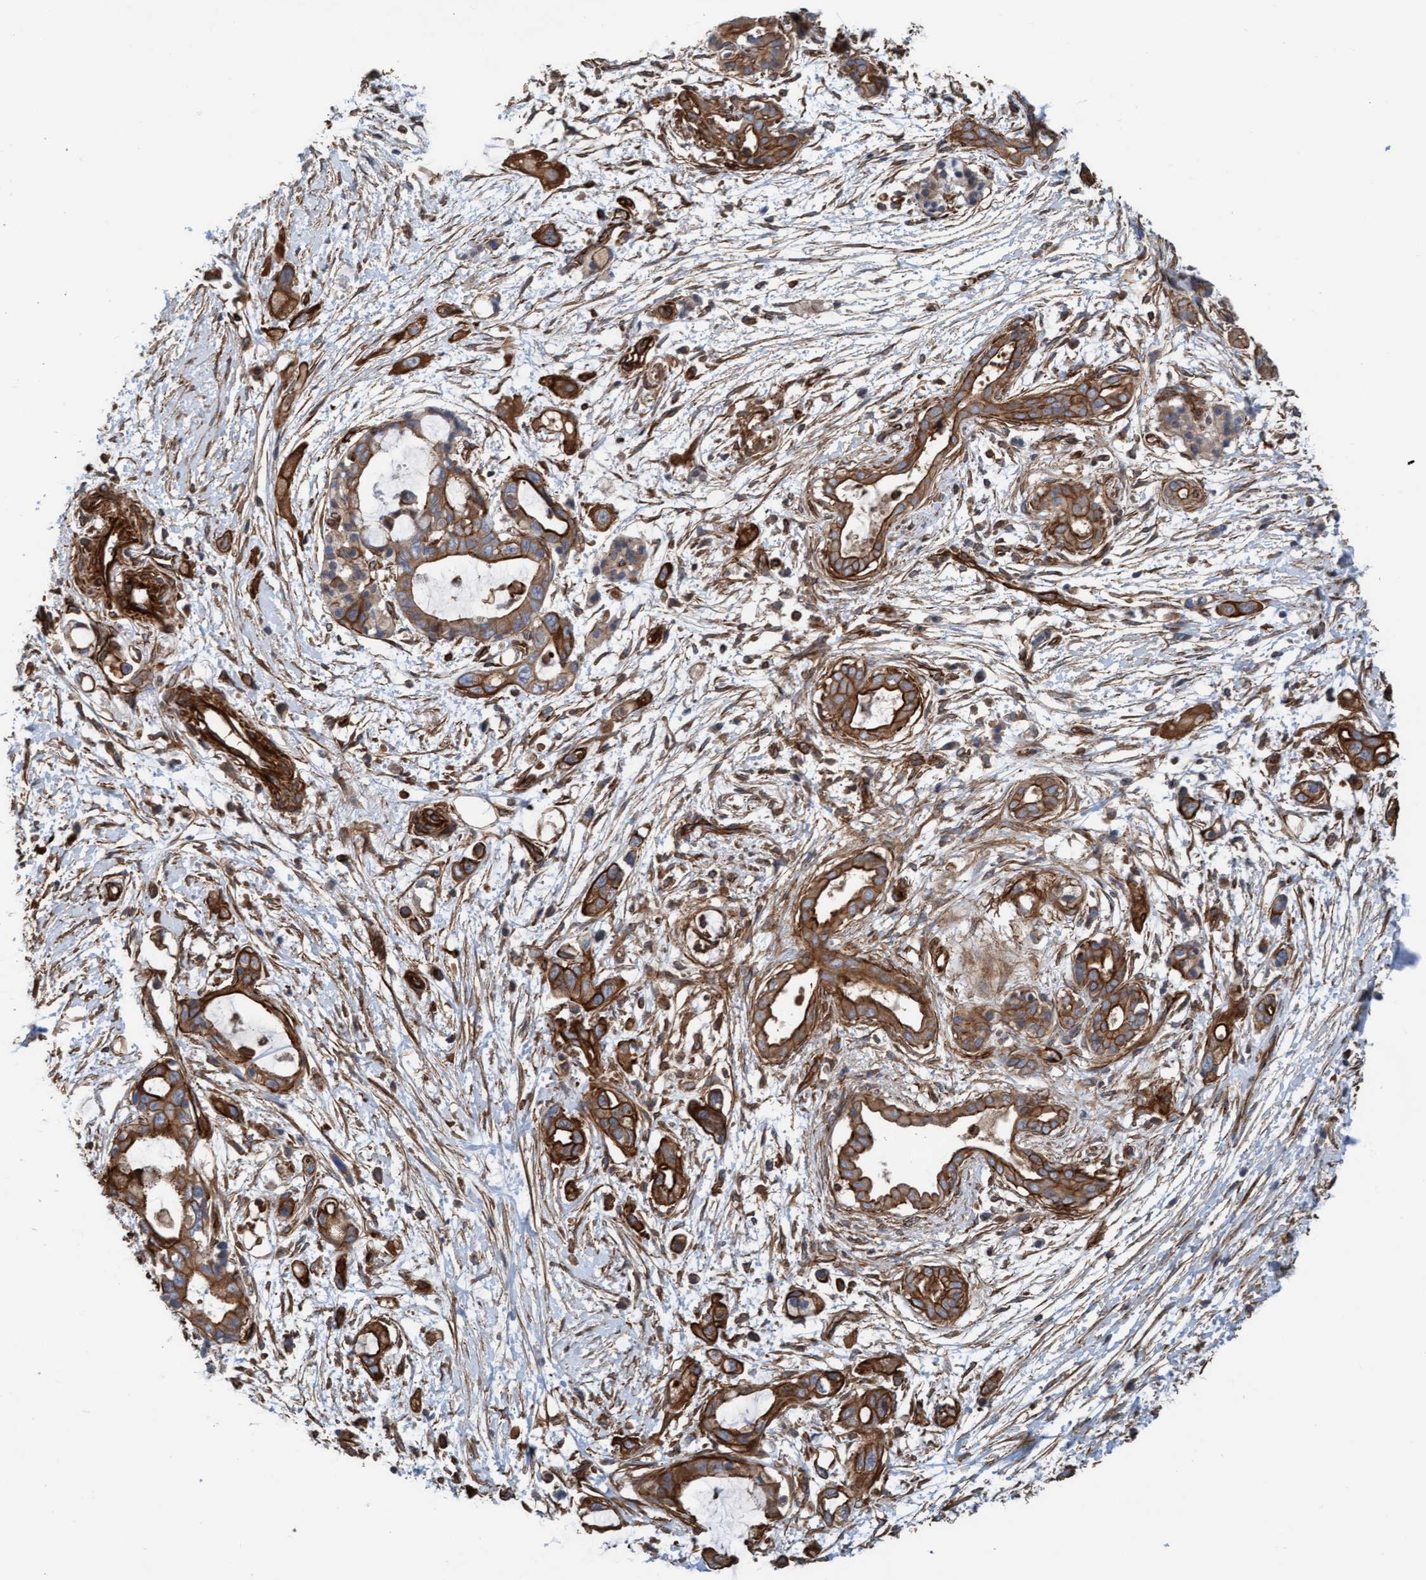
{"staining": {"intensity": "strong", "quantity": ">75%", "location": "cytoplasmic/membranous"}, "tissue": "pancreatic cancer", "cell_type": "Tumor cells", "image_type": "cancer", "snomed": [{"axis": "morphology", "description": "Adenocarcinoma, NOS"}, {"axis": "topography", "description": "Pancreas"}], "caption": "Pancreatic cancer tissue shows strong cytoplasmic/membranous staining in approximately >75% of tumor cells", "gene": "STXBP4", "patient": {"sex": "male", "age": 59}}